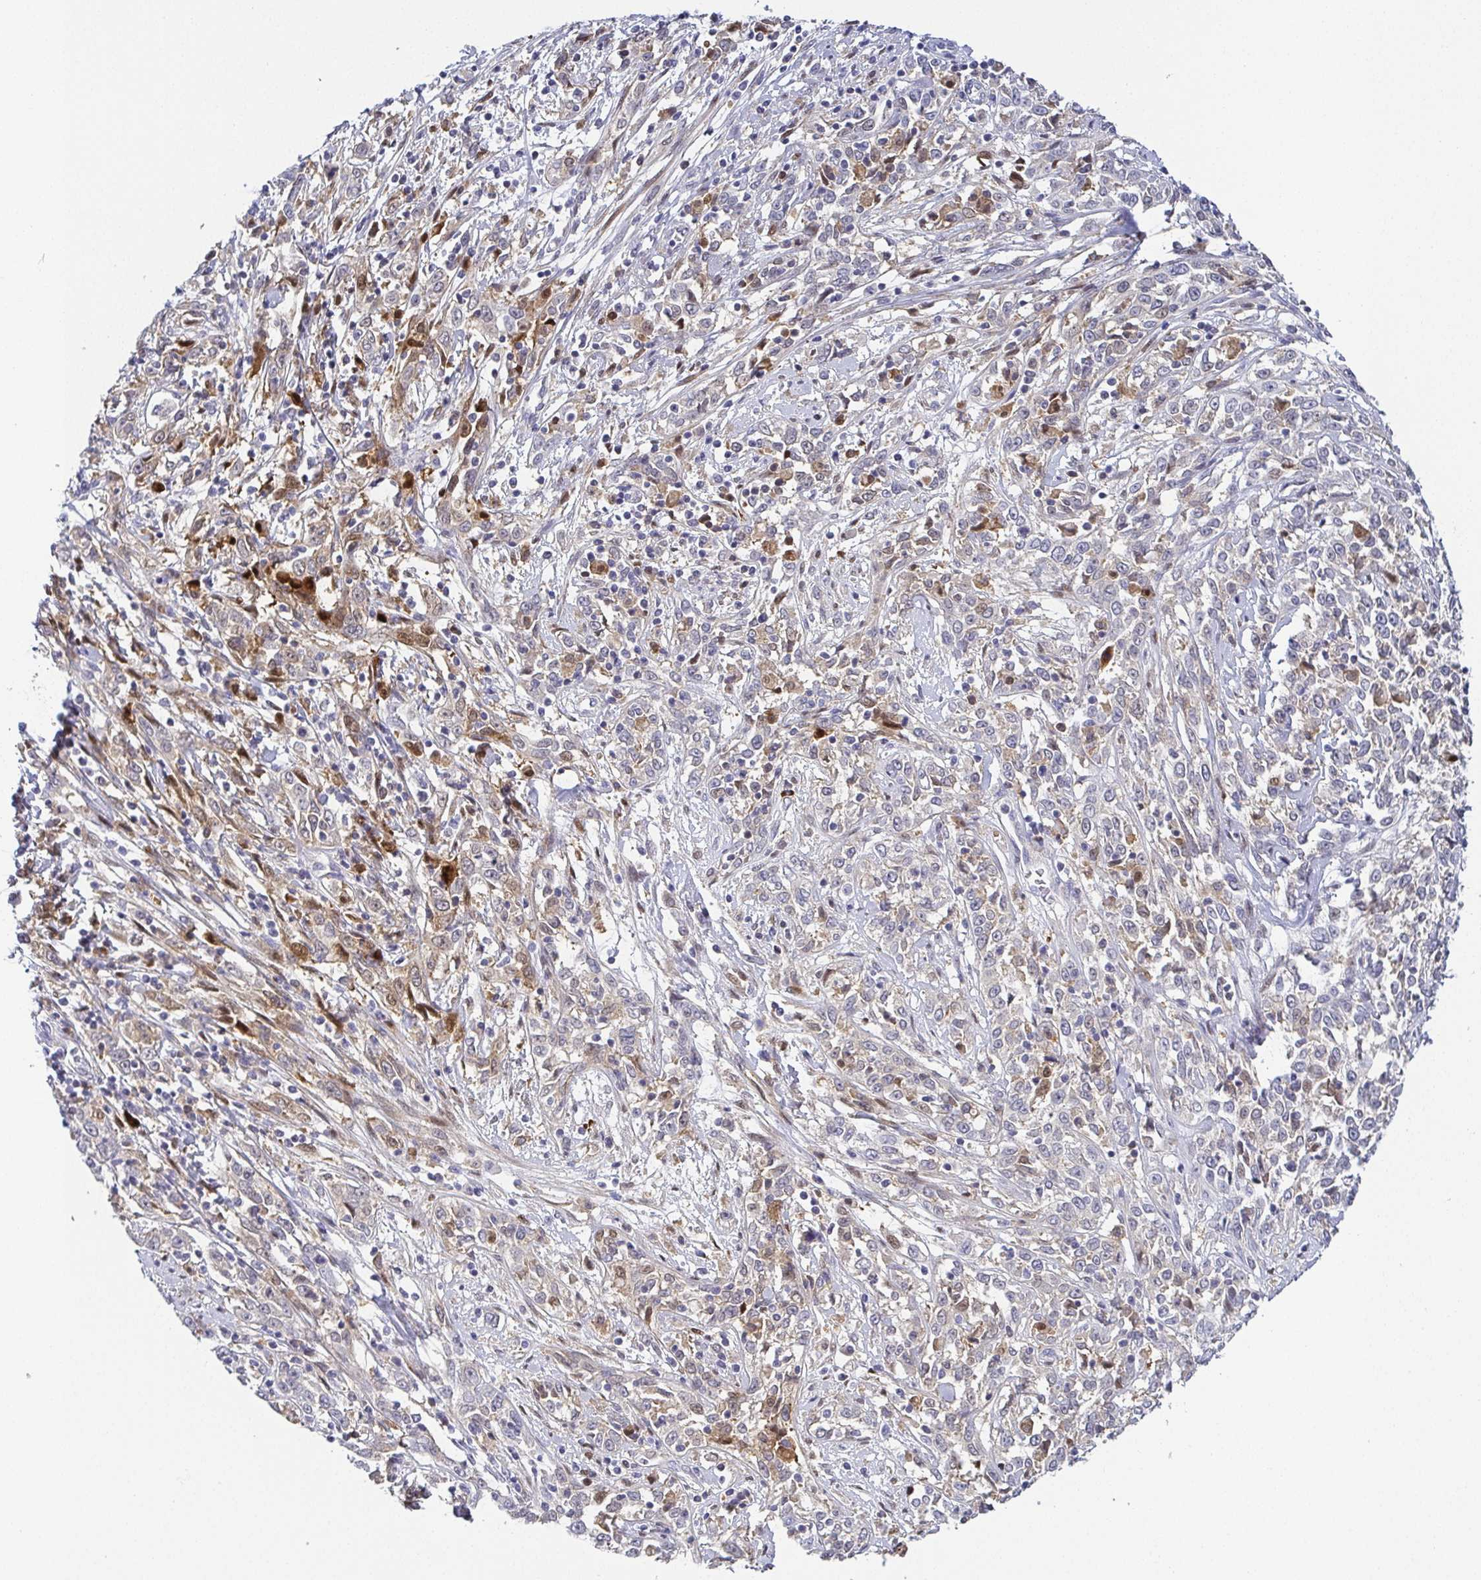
{"staining": {"intensity": "weak", "quantity": "<25%", "location": "cytoplasmic/membranous,nuclear"}, "tissue": "cervical cancer", "cell_type": "Tumor cells", "image_type": "cancer", "snomed": [{"axis": "morphology", "description": "Adenocarcinoma, NOS"}, {"axis": "topography", "description": "Cervix"}], "caption": "Protein analysis of cervical cancer (adenocarcinoma) shows no significant staining in tumor cells.", "gene": "RNASE7", "patient": {"sex": "female", "age": 40}}